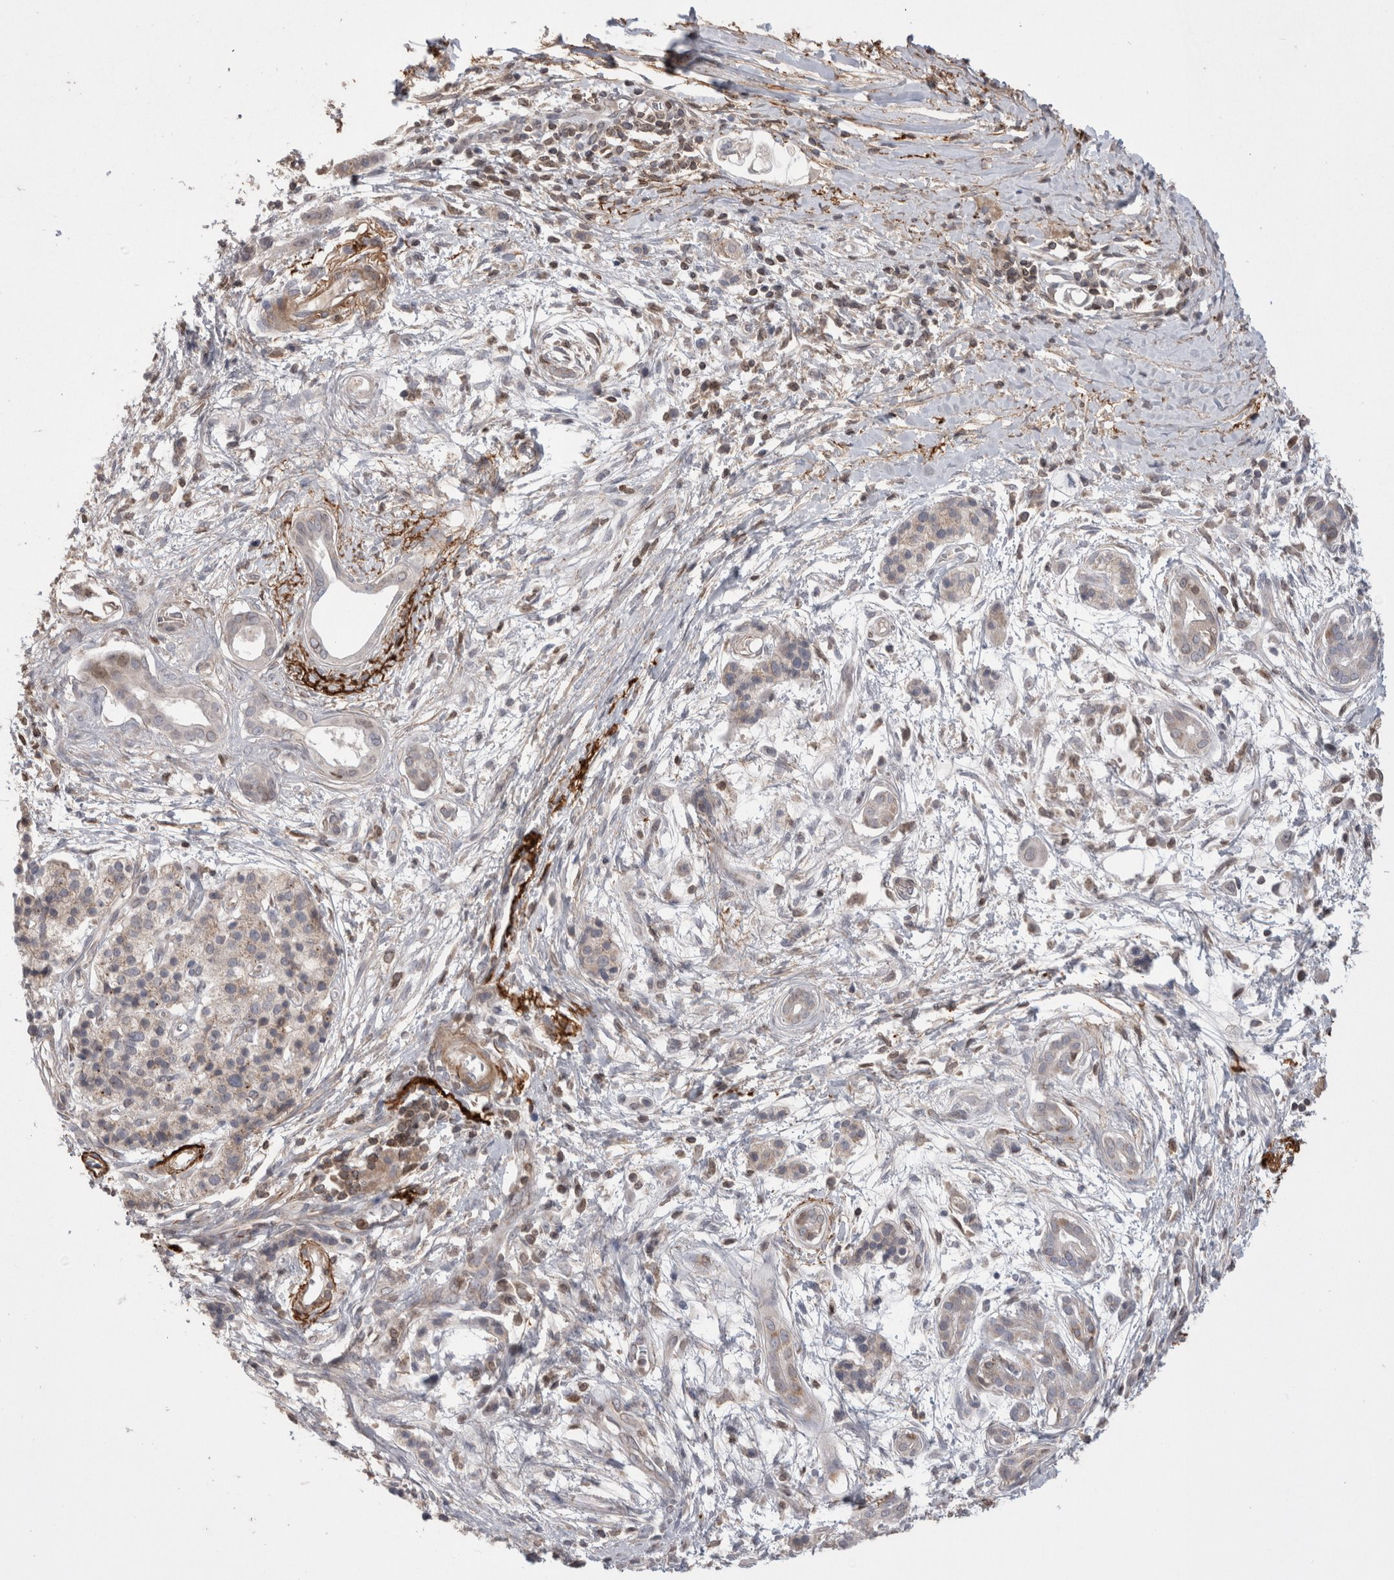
{"staining": {"intensity": "negative", "quantity": "none", "location": "none"}, "tissue": "pancreatic cancer", "cell_type": "Tumor cells", "image_type": "cancer", "snomed": [{"axis": "morphology", "description": "Adenocarcinoma, NOS"}, {"axis": "topography", "description": "Pancreas"}], "caption": "High power microscopy photomicrograph of an IHC photomicrograph of pancreatic adenocarcinoma, revealing no significant positivity in tumor cells.", "gene": "DARS2", "patient": {"sex": "male", "age": 59}}